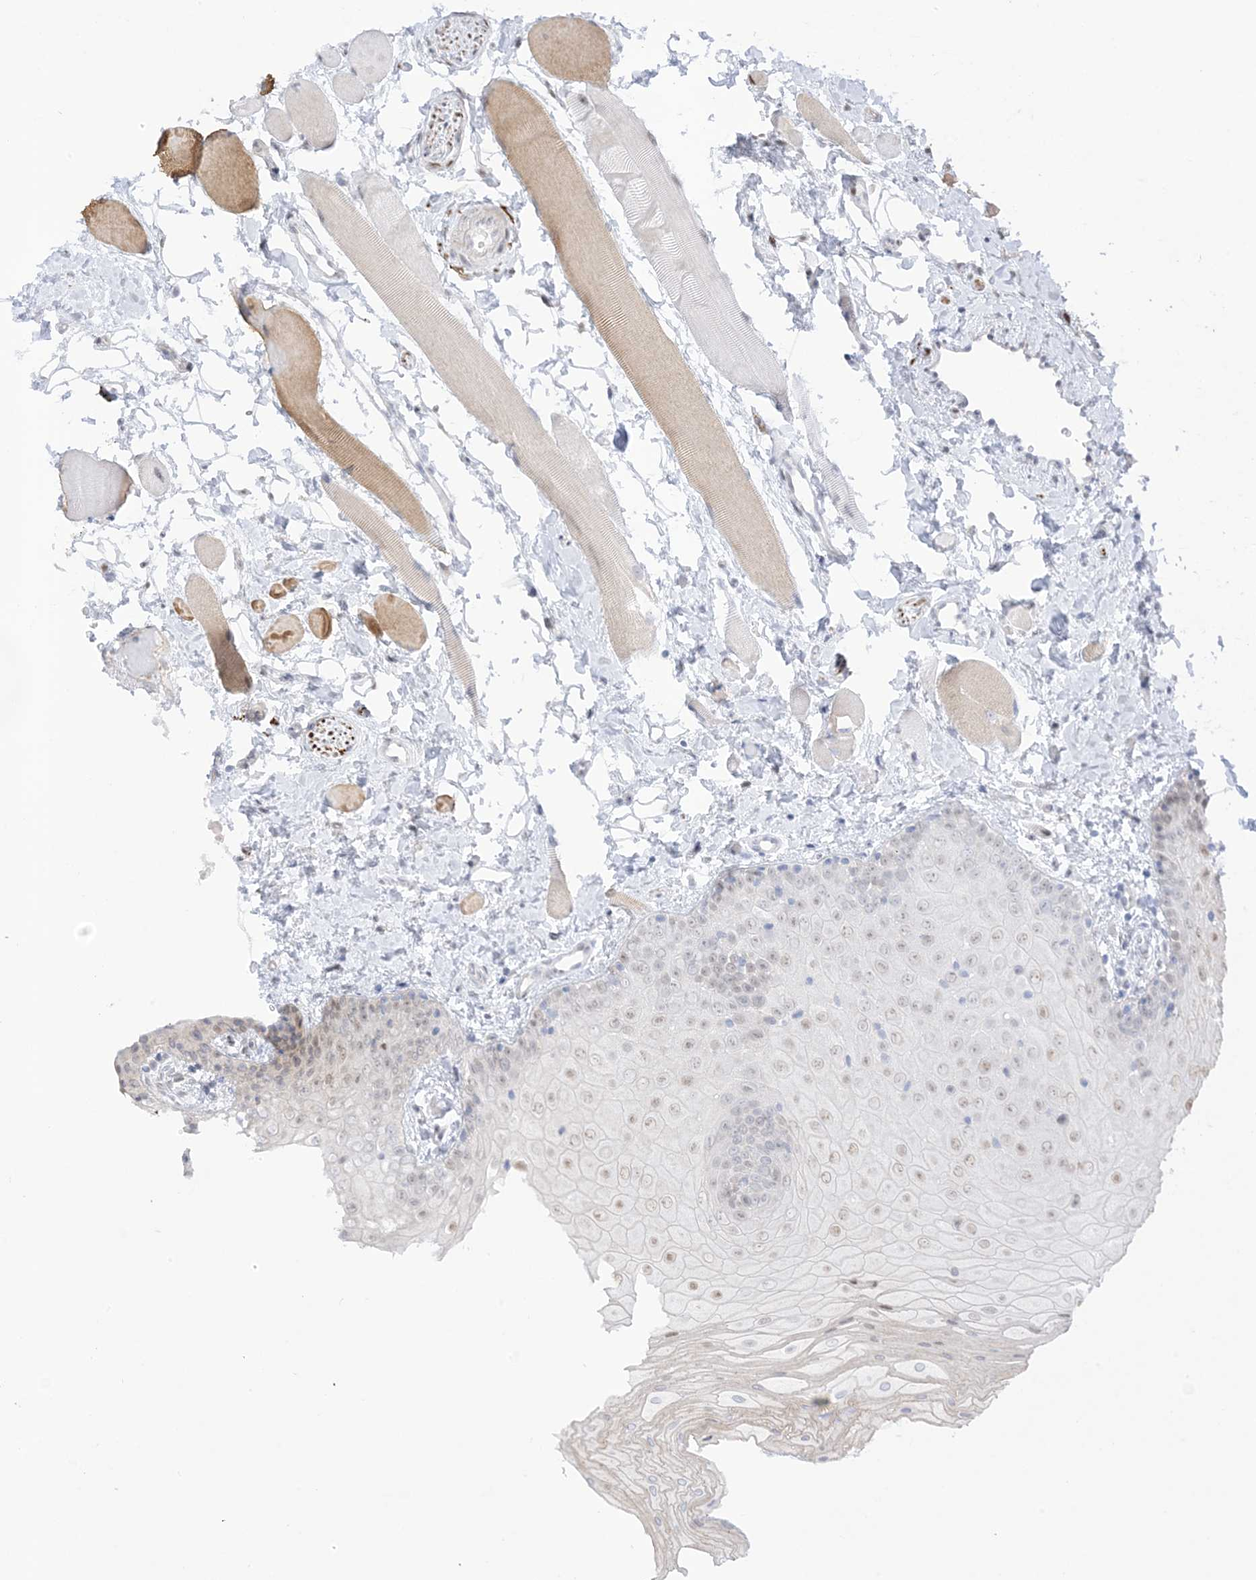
{"staining": {"intensity": "moderate", "quantity": "25%-75%", "location": "nuclear"}, "tissue": "oral mucosa", "cell_type": "Squamous epithelial cells", "image_type": "normal", "snomed": [{"axis": "morphology", "description": "Normal tissue, NOS"}, {"axis": "topography", "description": "Oral tissue"}], "caption": "Immunohistochemical staining of normal human oral mucosa shows medium levels of moderate nuclear positivity in about 25%-75% of squamous epithelial cells.", "gene": "UBE2E2", "patient": {"sex": "male", "age": 28}}